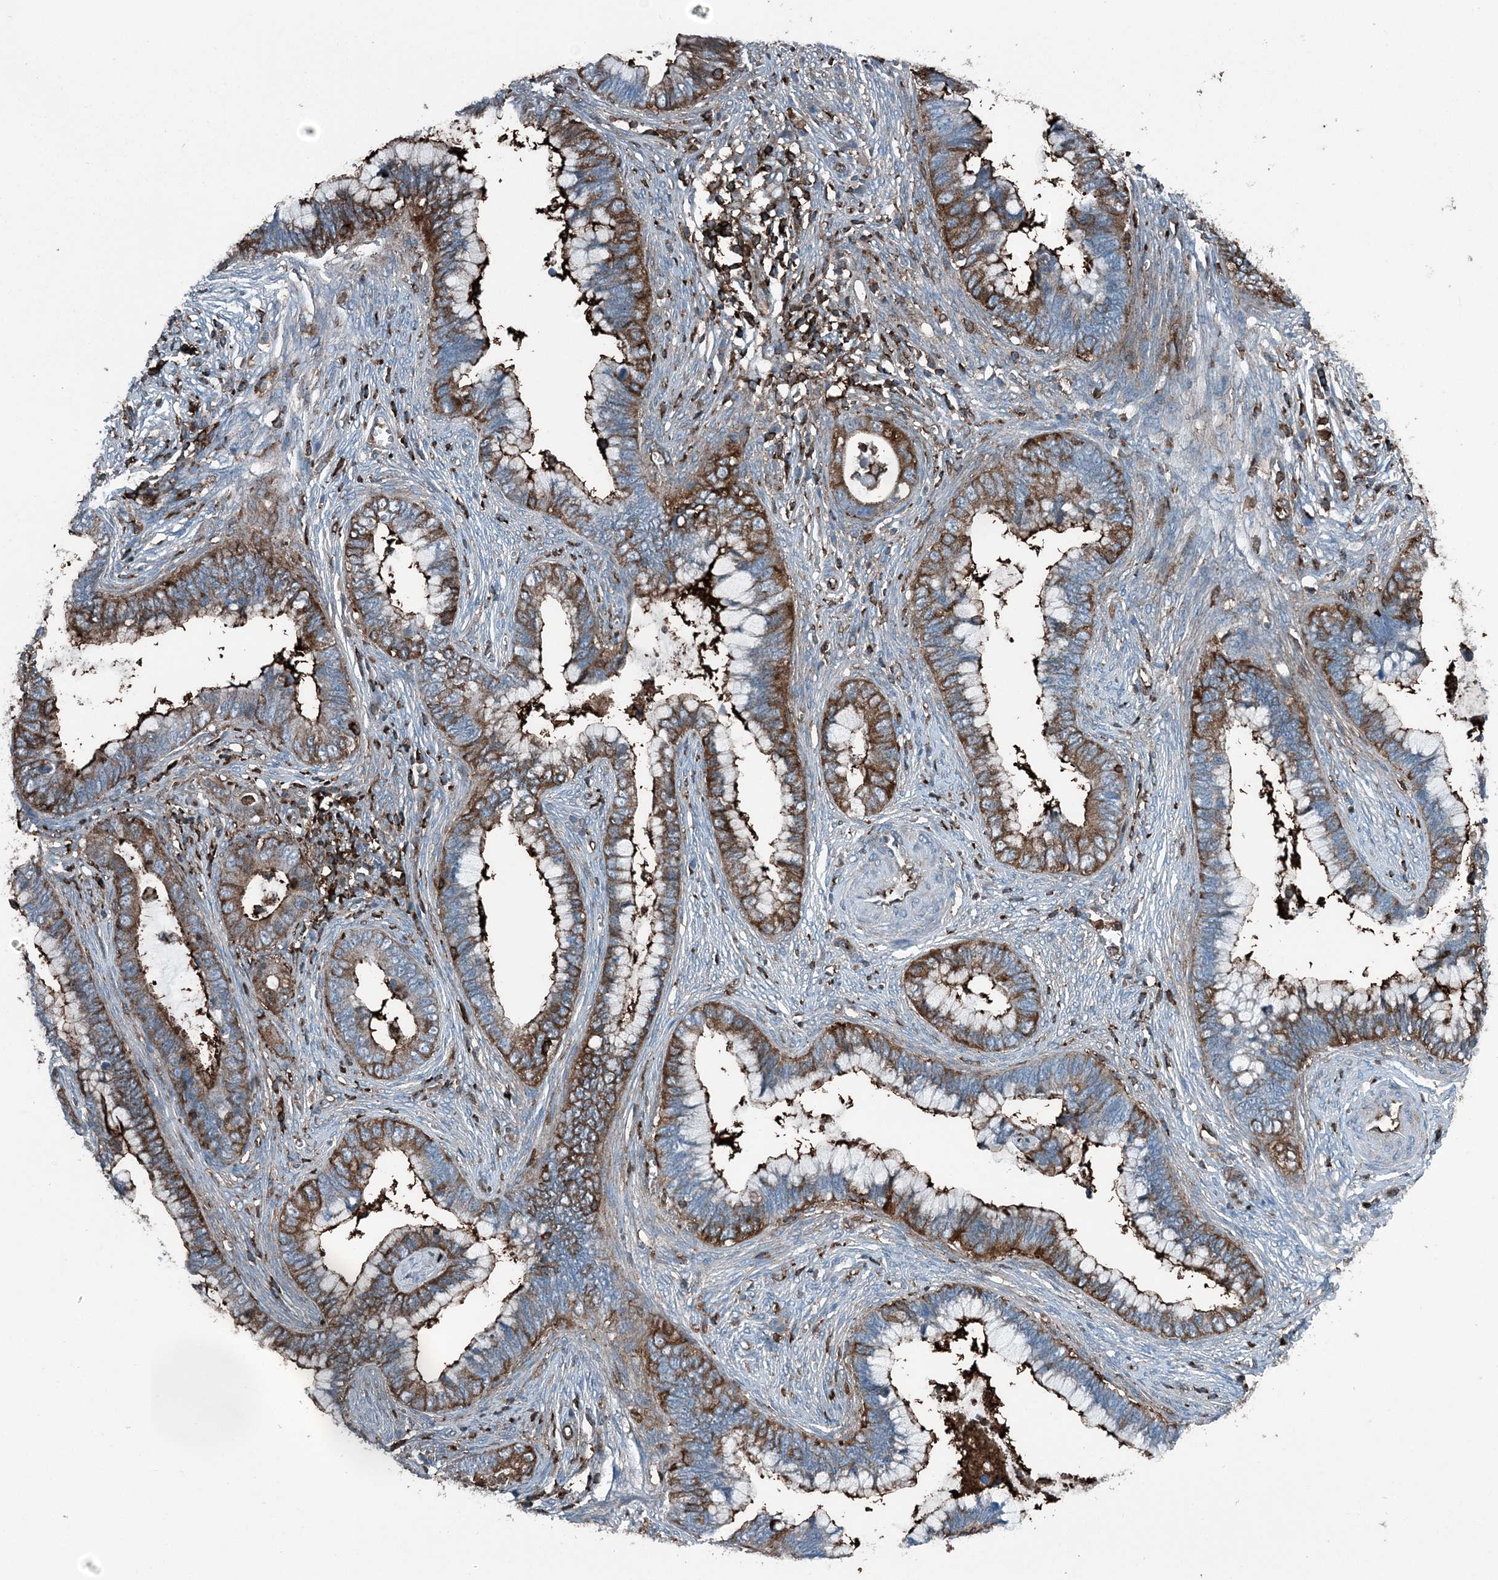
{"staining": {"intensity": "strong", "quantity": ">75%", "location": "cytoplasmic/membranous"}, "tissue": "cervical cancer", "cell_type": "Tumor cells", "image_type": "cancer", "snomed": [{"axis": "morphology", "description": "Adenocarcinoma, NOS"}, {"axis": "topography", "description": "Cervix"}], "caption": "Immunohistochemical staining of human adenocarcinoma (cervical) exhibits high levels of strong cytoplasmic/membranous expression in approximately >75% of tumor cells.", "gene": "CFL1", "patient": {"sex": "female", "age": 44}}